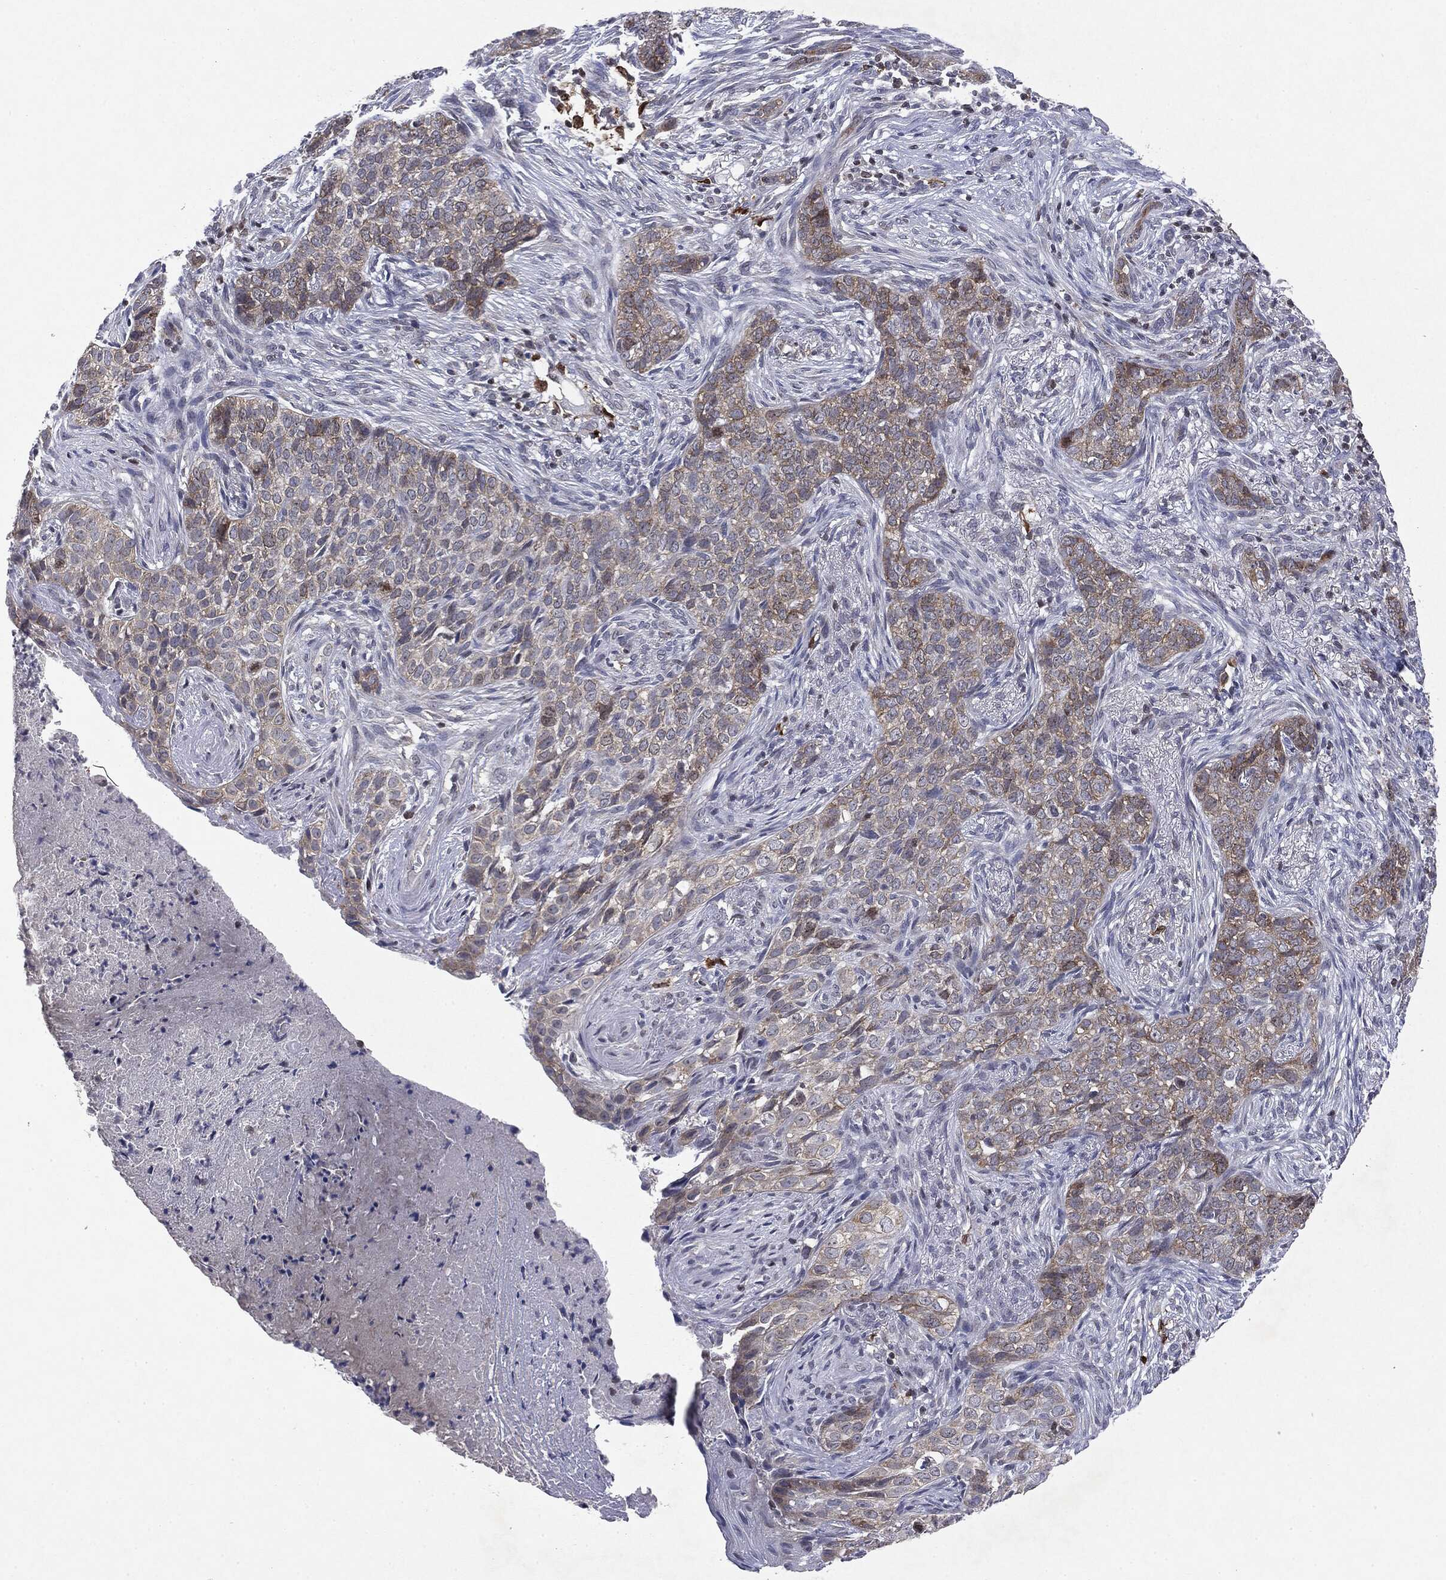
{"staining": {"intensity": "moderate", "quantity": "<25%", "location": "cytoplasmic/membranous"}, "tissue": "skin cancer", "cell_type": "Tumor cells", "image_type": "cancer", "snomed": [{"axis": "morphology", "description": "Squamous cell carcinoma, NOS"}, {"axis": "topography", "description": "Skin"}], "caption": "Skin cancer (squamous cell carcinoma) was stained to show a protein in brown. There is low levels of moderate cytoplasmic/membranous positivity in about <25% of tumor cells.", "gene": "KIF2C", "patient": {"sex": "male", "age": 88}}